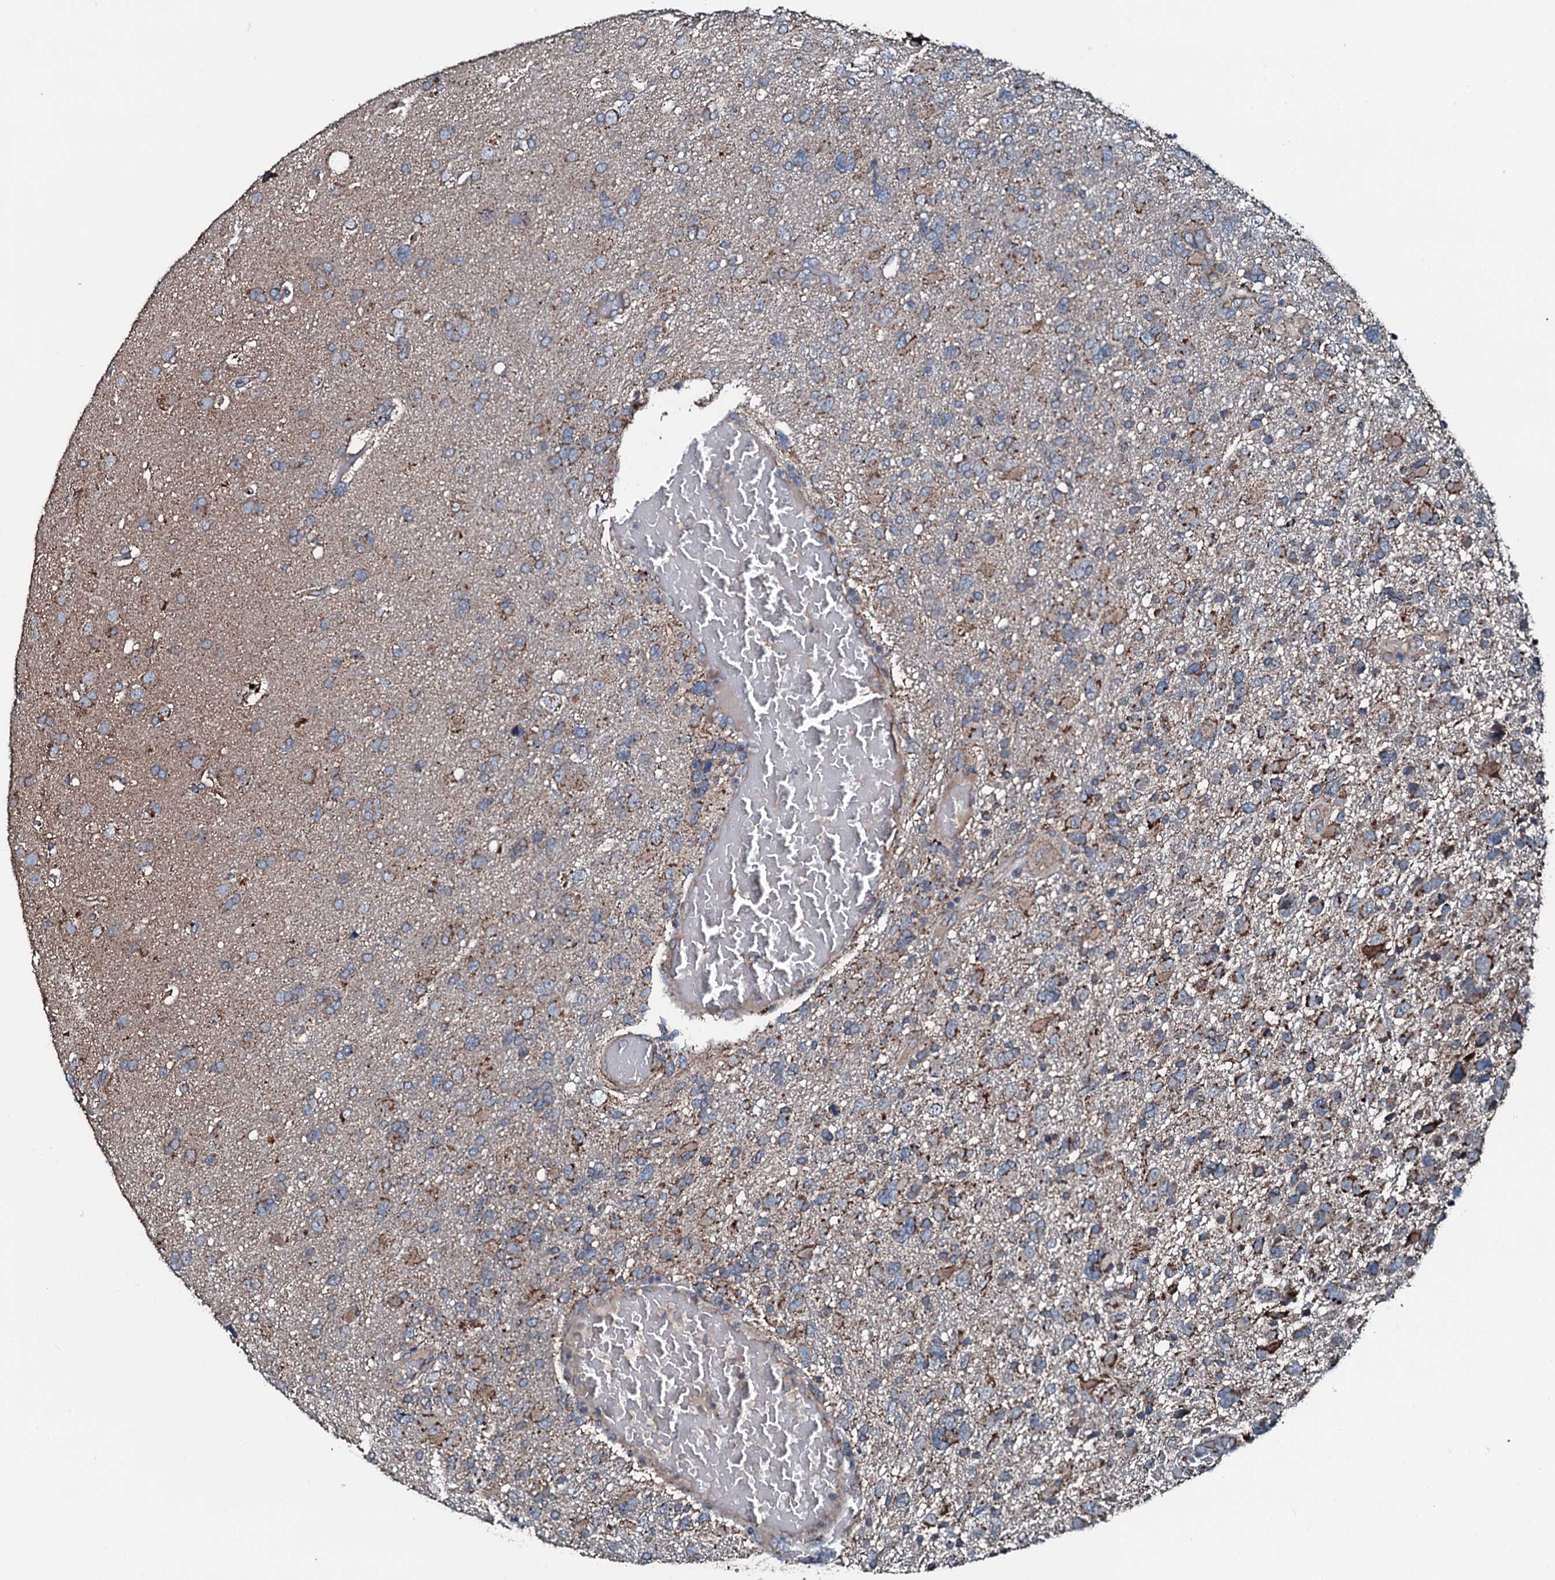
{"staining": {"intensity": "moderate", "quantity": "25%-75%", "location": "cytoplasmic/membranous"}, "tissue": "glioma", "cell_type": "Tumor cells", "image_type": "cancer", "snomed": [{"axis": "morphology", "description": "Glioma, malignant, High grade"}, {"axis": "topography", "description": "Brain"}], "caption": "A brown stain highlights moderate cytoplasmic/membranous expression of a protein in human glioma tumor cells.", "gene": "ACSS3", "patient": {"sex": "male", "age": 61}}